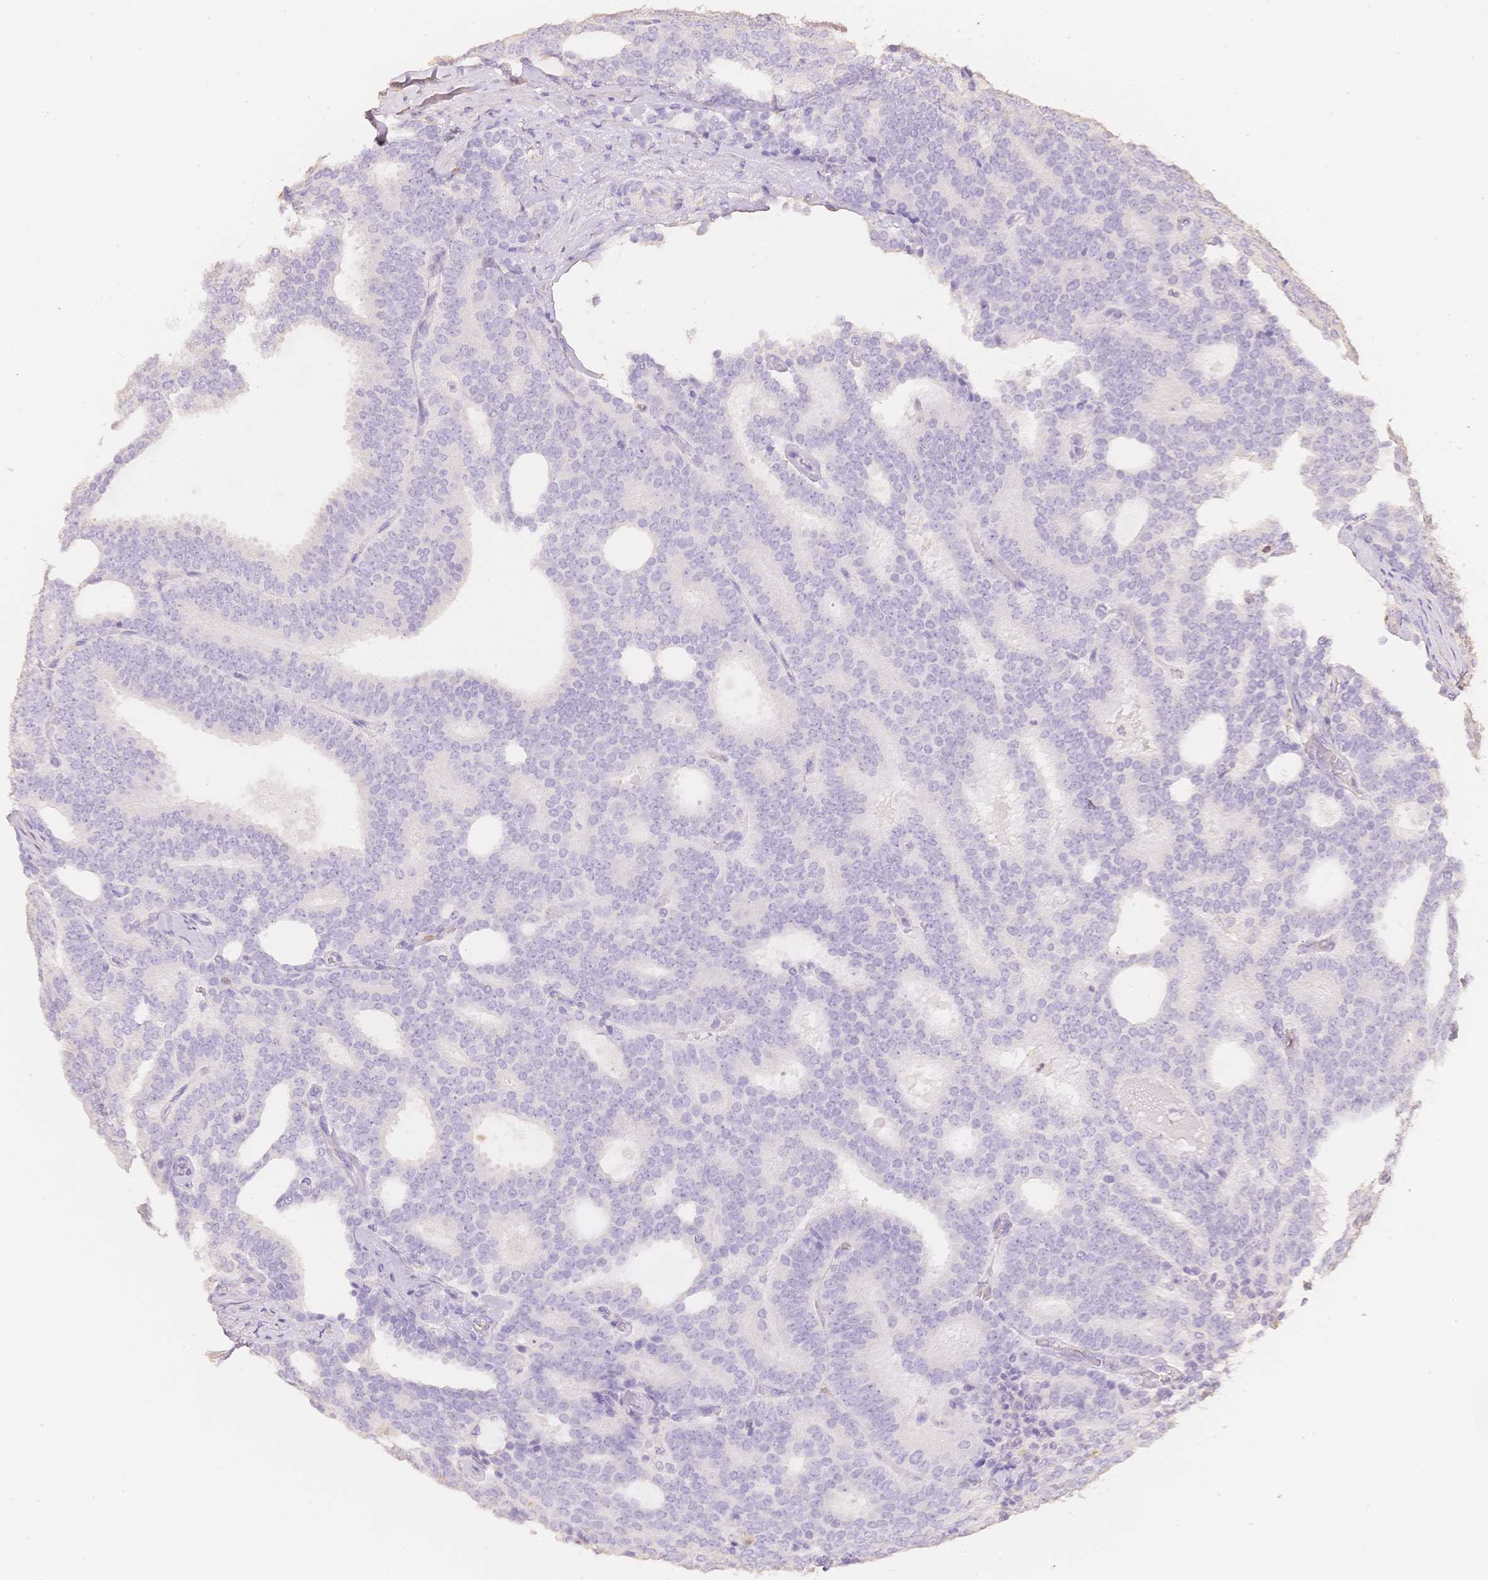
{"staining": {"intensity": "negative", "quantity": "none", "location": "none"}, "tissue": "prostate cancer", "cell_type": "Tumor cells", "image_type": "cancer", "snomed": [{"axis": "morphology", "description": "Adenocarcinoma, High grade"}, {"axis": "topography", "description": "Prostate"}], "caption": "IHC of prostate cancer shows no positivity in tumor cells. The staining is performed using DAB (3,3'-diaminobenzidine) brown chromogen with nuclei counter-stained in using hematoxylin.", "gene": "MBOAT7", "patient": {"sex": "male", "age": 65}}